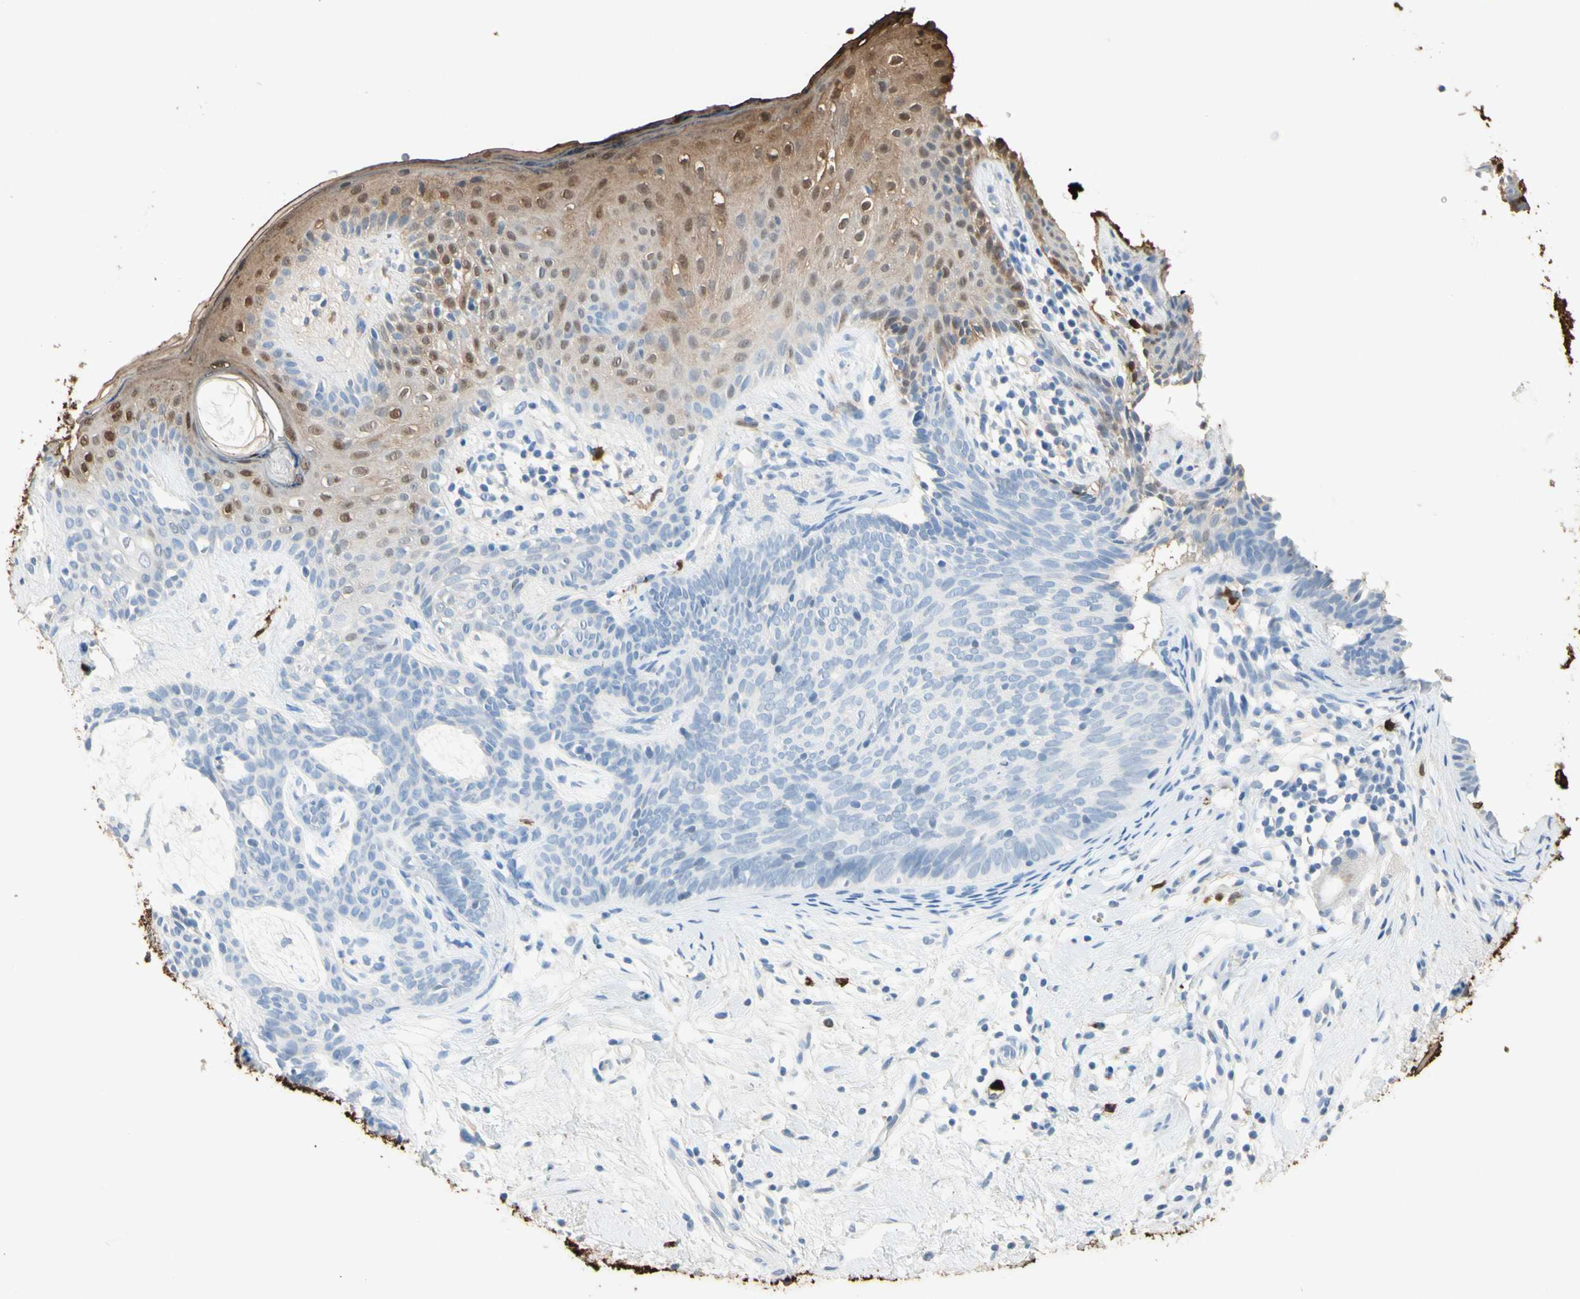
{"staining": {"intensity": "negative", "quantity": "none", "location": "none"}, "tissue": "skin cancer", "cell_type": "Tumor cells", "image_type": "cancer", "snomed": [{"axis": "morphology", "description": "Developmental malformation"}, {"axis": "morphology", "description": "Basal cell carcinoma"}, {"axis": "topography", "description": "Skin"}], "caption": "Immunohistochemistry of human basal cell carcinoma (skin) displays no staining in tumor cells. (DAB (3,3'-diaminobenzidine) immunohistochemistry, high magnification).", "gene": "NFKBIZ", "patient": {"sex": "female", "age": 62}}